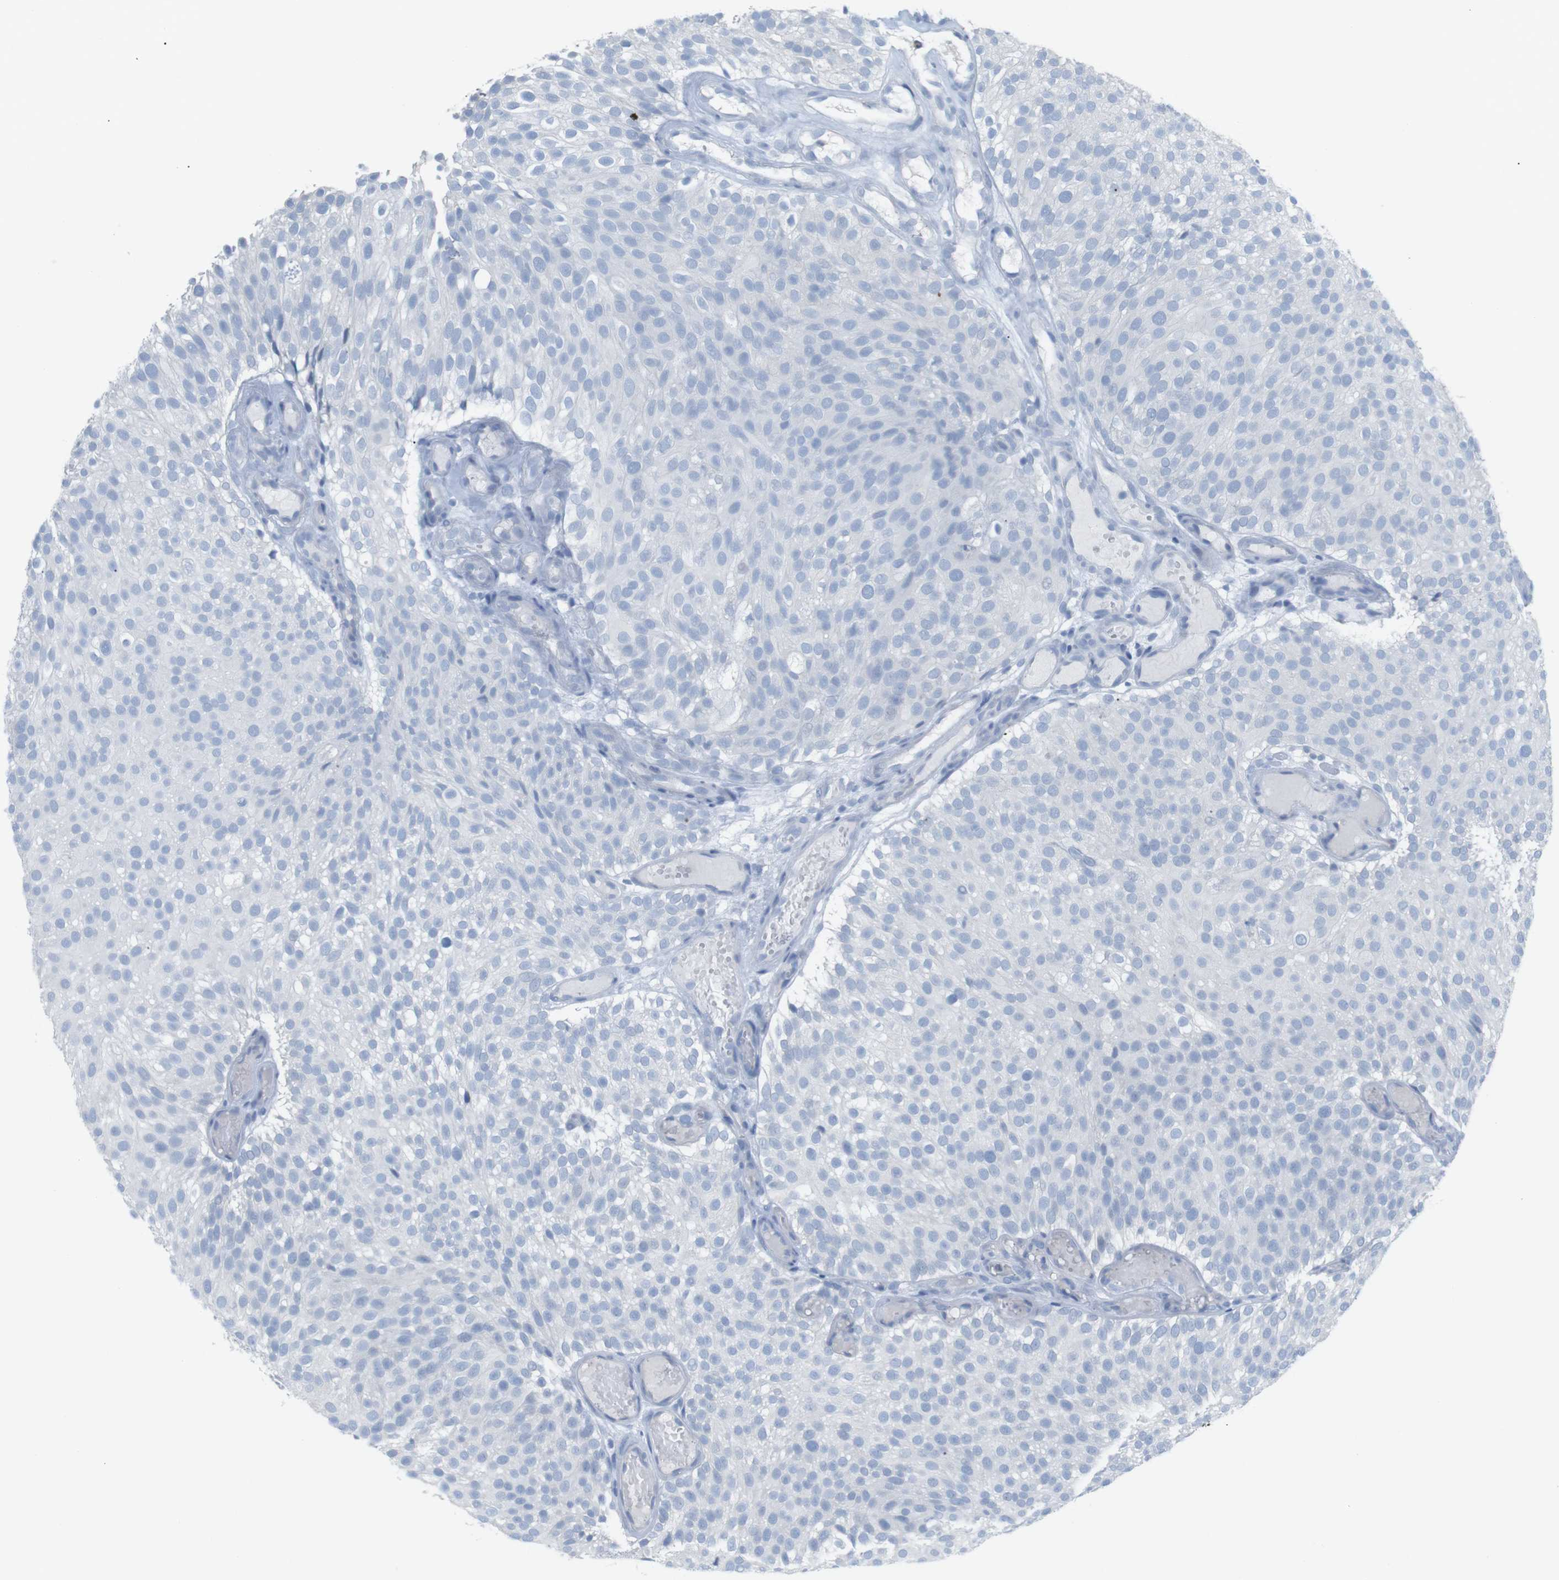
{"staining": {"intensity": "negative", "quantity": "none", "location": "none"}, "tissue": "urothelial cancer", "cell_type": "Tumor cells", "image_type": "cancer", "snomed": [{"axis": "morphology", "description": "Urothelial carcinoma, Low grade"}, {"axis": "topography", "description": "Urinary bladder"}], "caption": "Urothelial cancer stained for a protein using immunohistochemistry exhibits no positivity tumor cells.", "gene": "HBG2", "patient": {"sex": "male", "age": 78}}